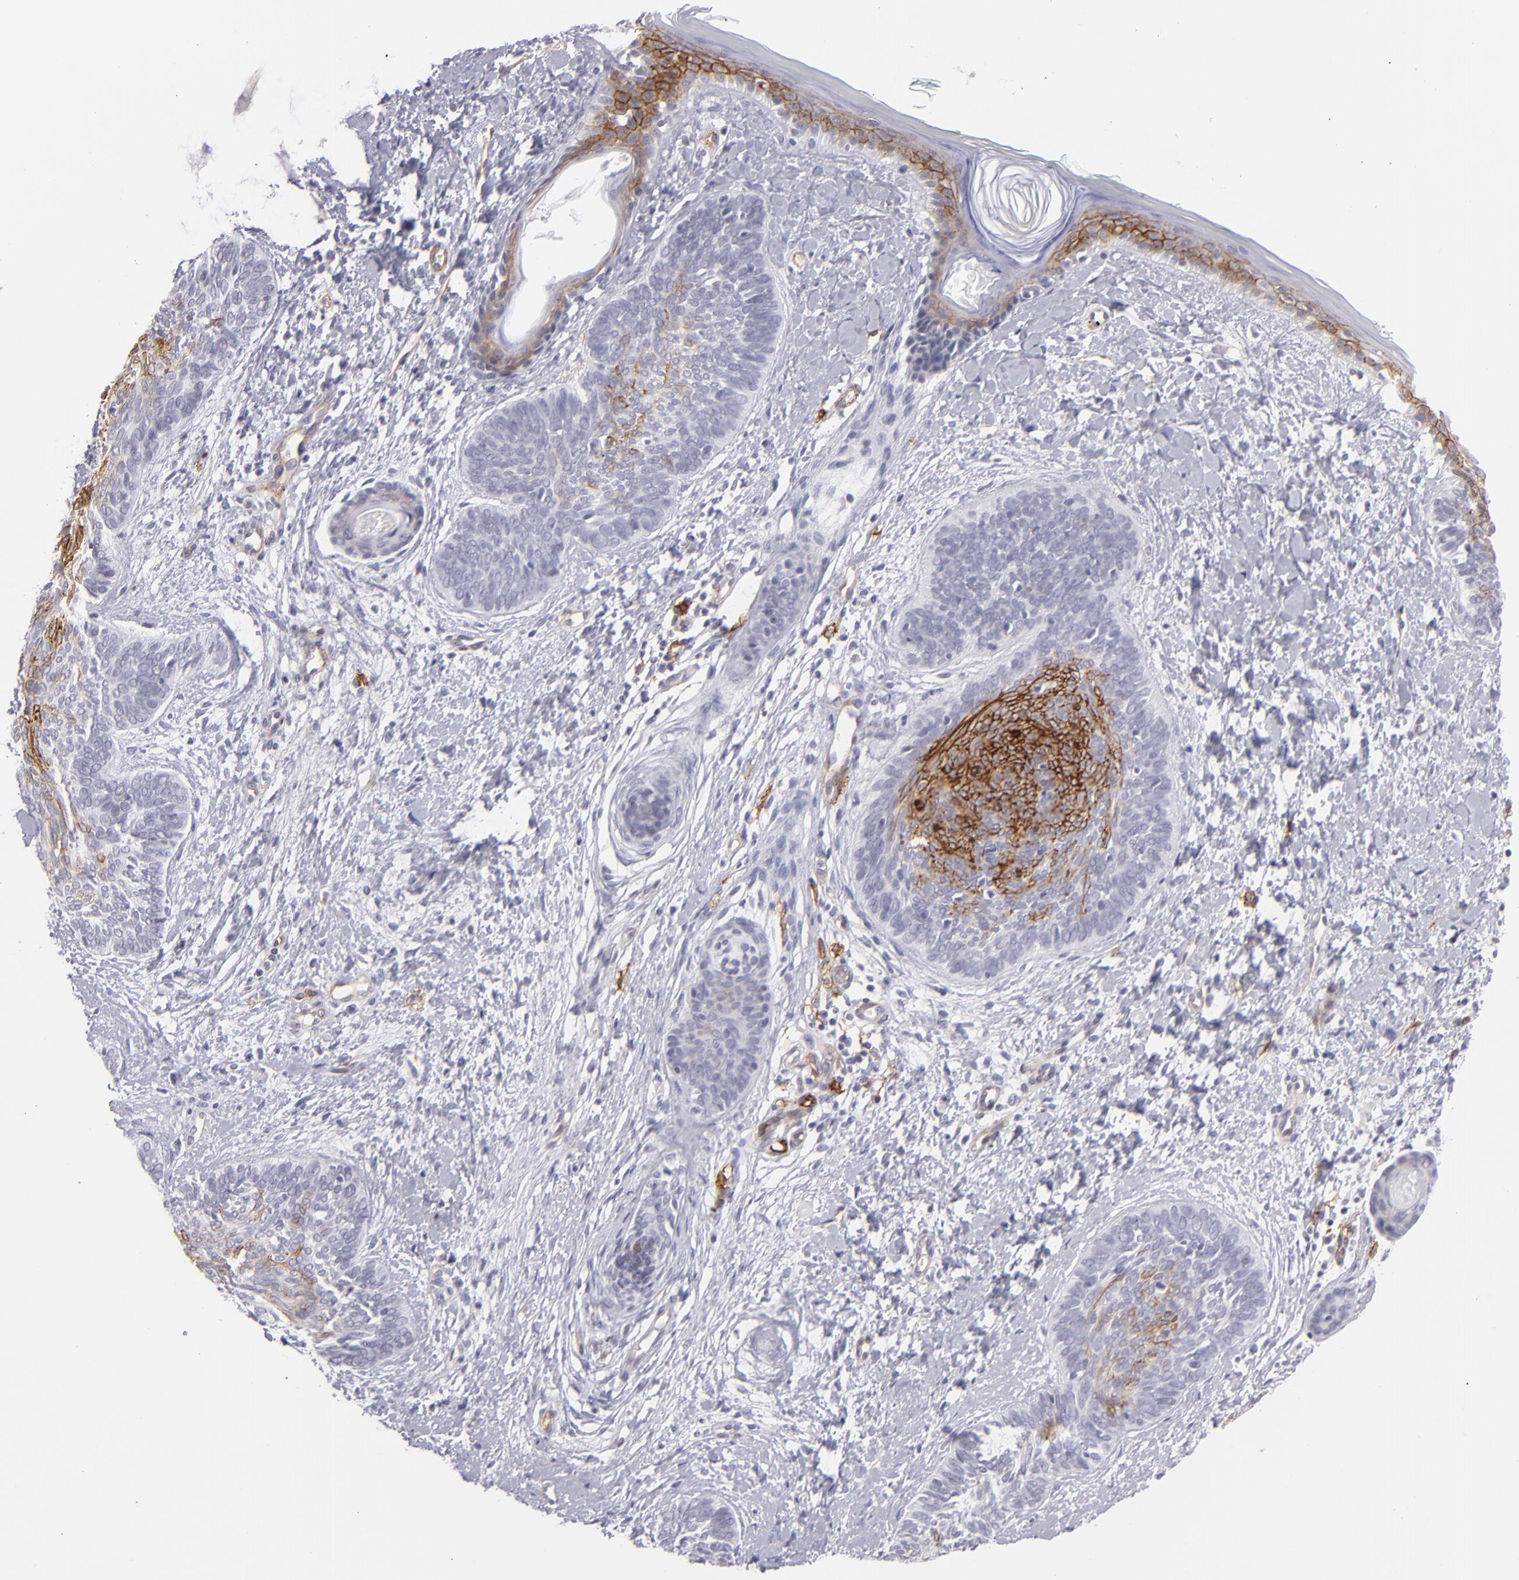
{"staining": {"intensity": "moderate", "quantity": "<25%", "location": "cytoplasmic/membranous"}, "tissue": "skin cancer", "cell_type": "Tumor cells", "image_type": "cancer", "snomed": [{"axis": "morphology", "description": "Basal cell carcinoma"}, {"axis": "topography", "description": "Skin"}], "caption": "This is a micrograph of immunohistochemistry (IHC) staining of skin cancer, which shows moderate staining in the cytoplasmic/membranous of tumor cells.", "gene": "THBD", "patient": {"sex": "female", "age": 81}}